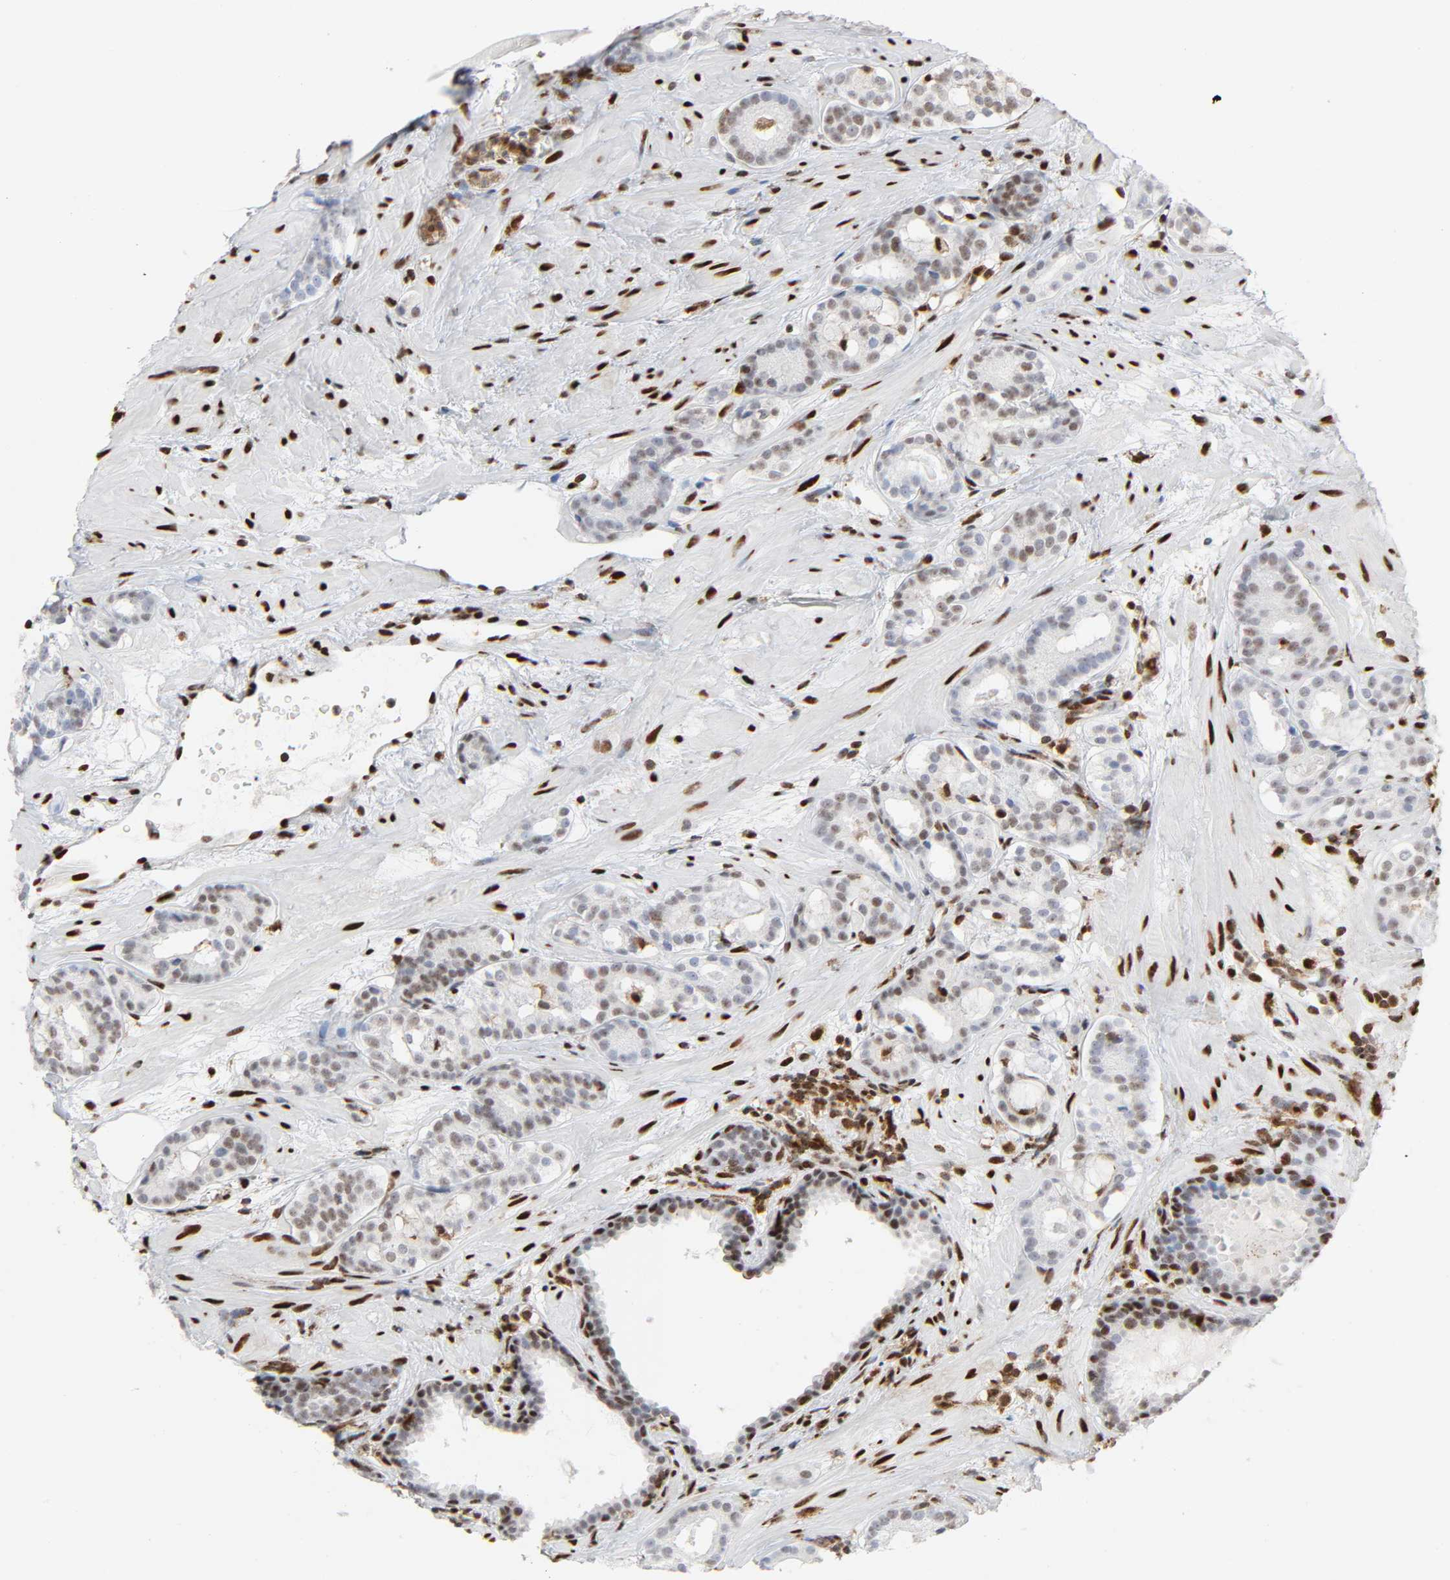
{"staining": {"intensity": "moderate", "quantity": "25%-75%", "location": "nuclear"}, "tissue": "prostate cancer", "cell_type": "Tumor cells", "image_type": "cancer", "snomed": [{"axis": "morphology", "description": "Adenocarcinoma, Low grade"}, {"axis": "topography", "description": "Prostate"}], "caption": "The image demonstrates immunohistochemical staining of prostate cancer (low-grade adenocarcinoma). There is moderate nuclear staining is appreciated in approximately 25%-75% of tumor cells.", "gene": "WAS", "patient": {"sex": "male", "age": 57}}